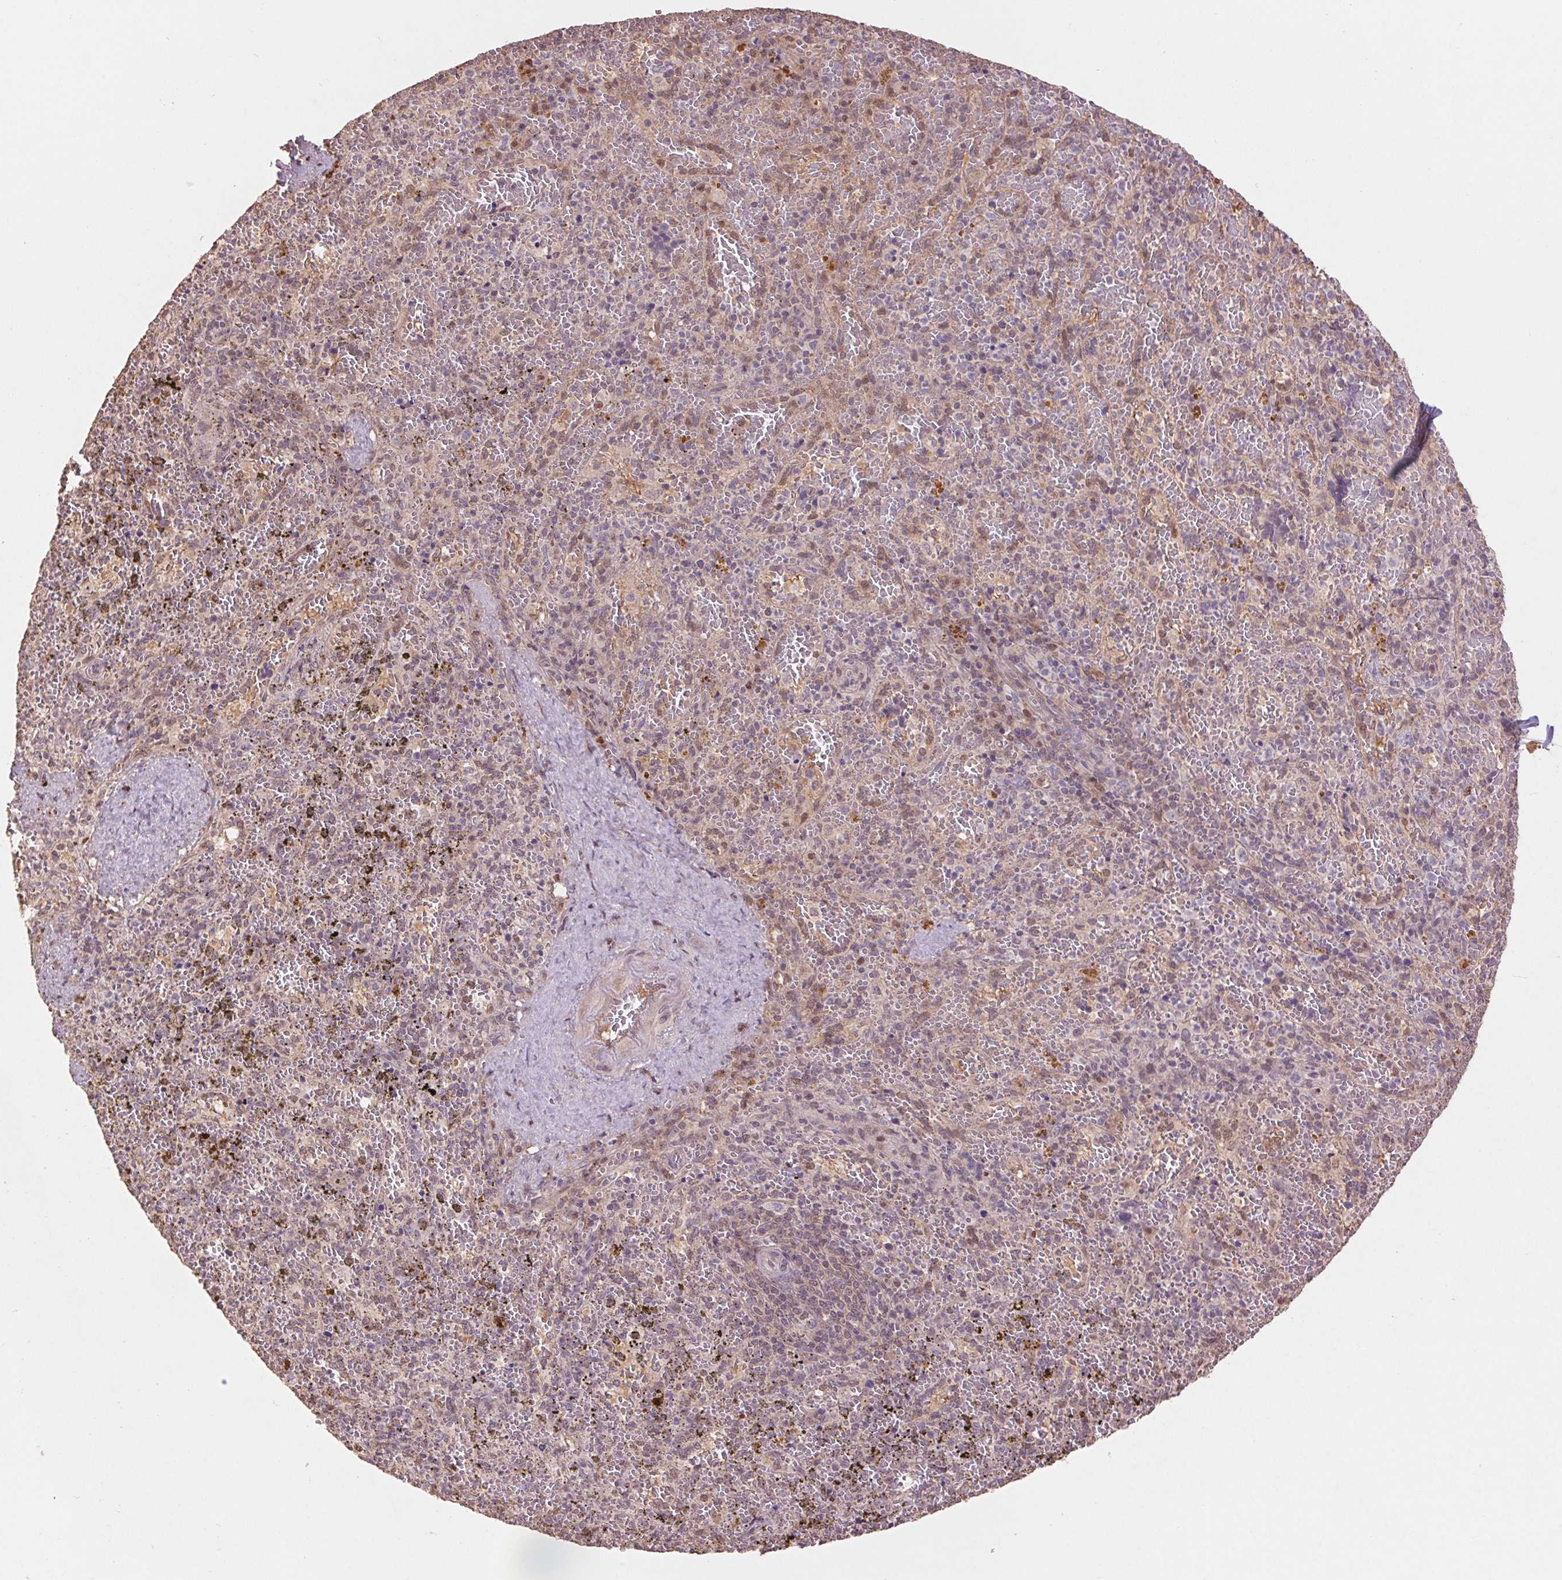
{"staining": {"intensity": "weak", "quantity": "25%-75%", "location": "nuclear"}, "tissue": "spleen", "cell_type": "Cells in red pulp", "image_type": "normal", "snomed": [{"axis": "morphology", "description": "Normal tissue, NOS"}, {"axis": "topography", "description": "Spleen"}], "caption": "Protein staining demonstrates weak nuclear staining in about 25%-75% of cells in red pulp in normal spleen.", "gene": "CUTA", "patient": {"sex": "female", "age": 50}}